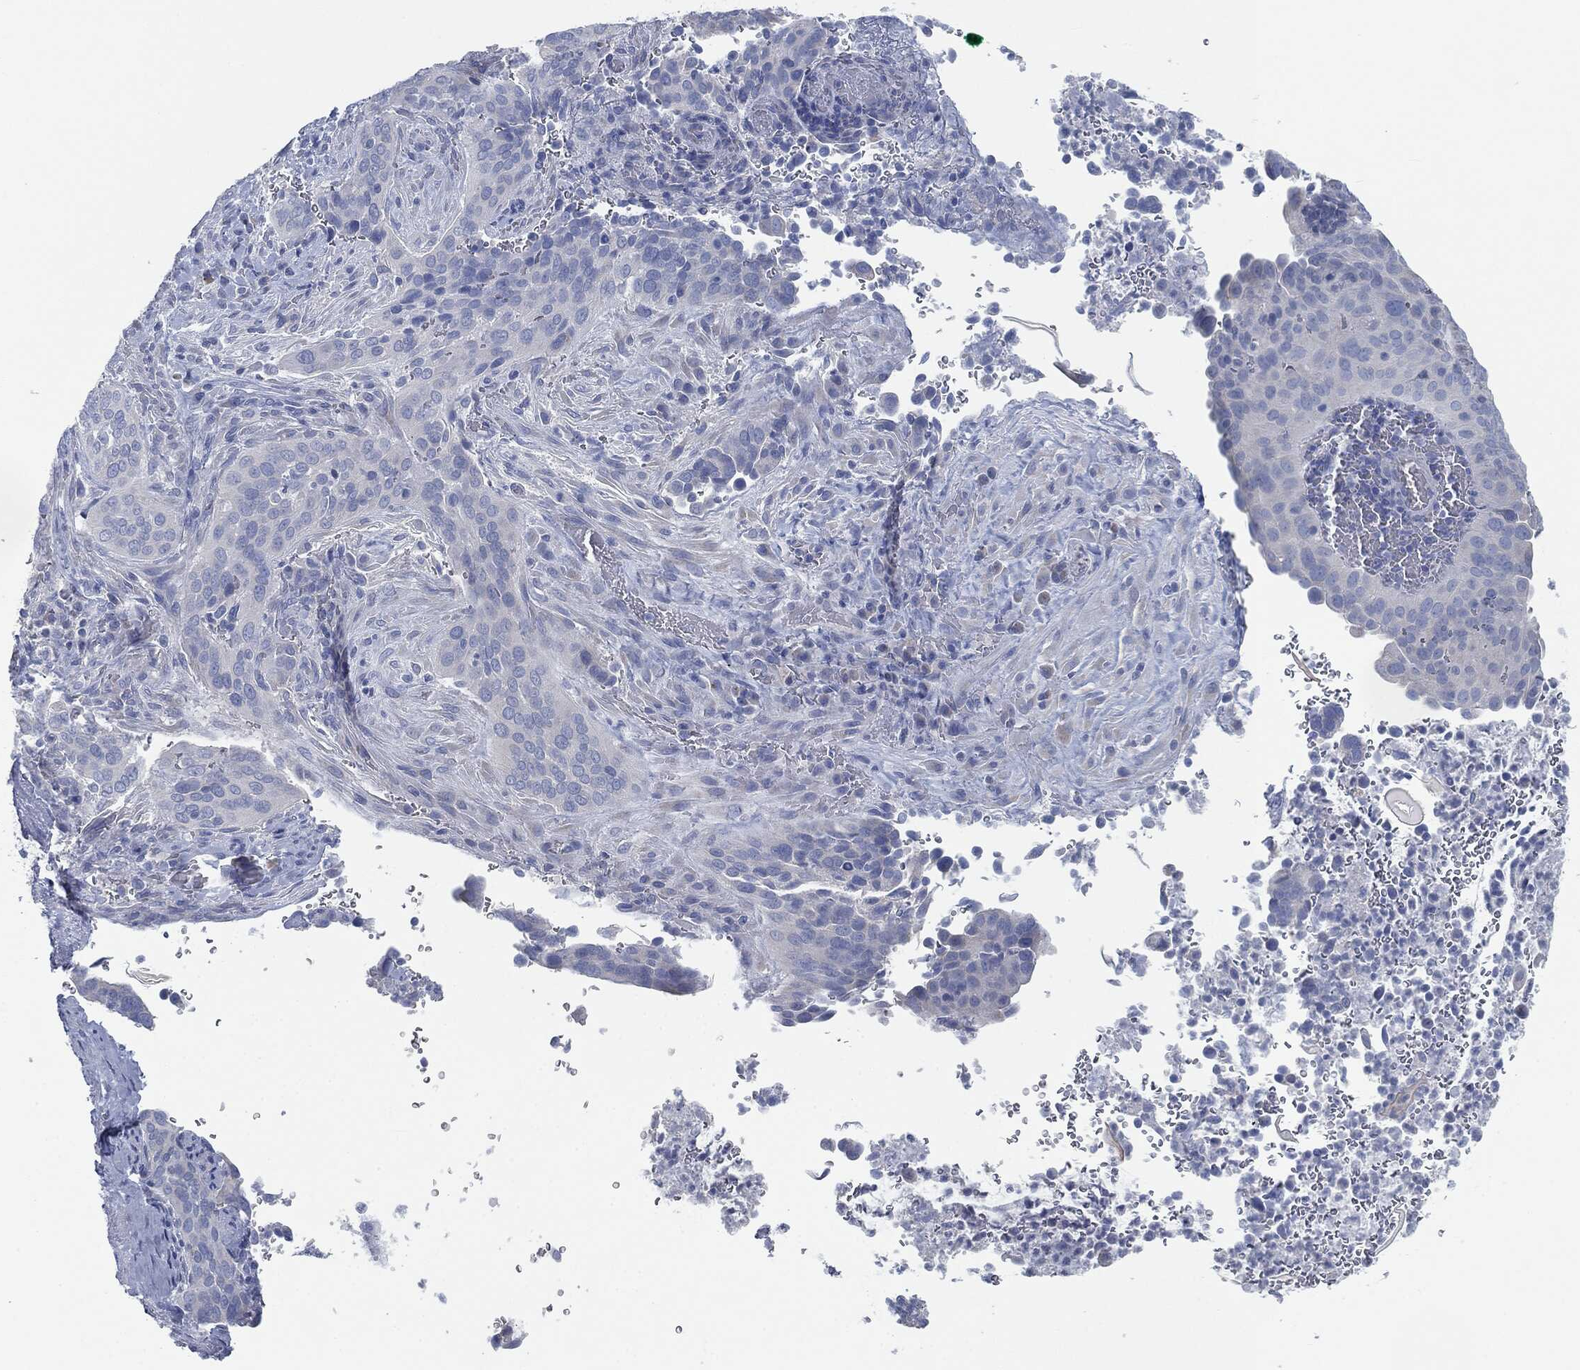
{"staining": {"intensity": "negative", "quantity": "none", "location": "none"}, "tissue": "cervical cancer", "cell_type": "Tumor cells", "image_type": "cancer", "snomed": [{"axis": "morphology", "description": "Squamous cell carcinoma, NOS"}, {"axis": "topography", "description": "Cervix"}], "caption": "Cervical squamous cell carcinoma stained for a protein using IHC displays no positivity tumor cells.", "gene": "CAV3", "patient": {"sex": "female", "age": 38}}